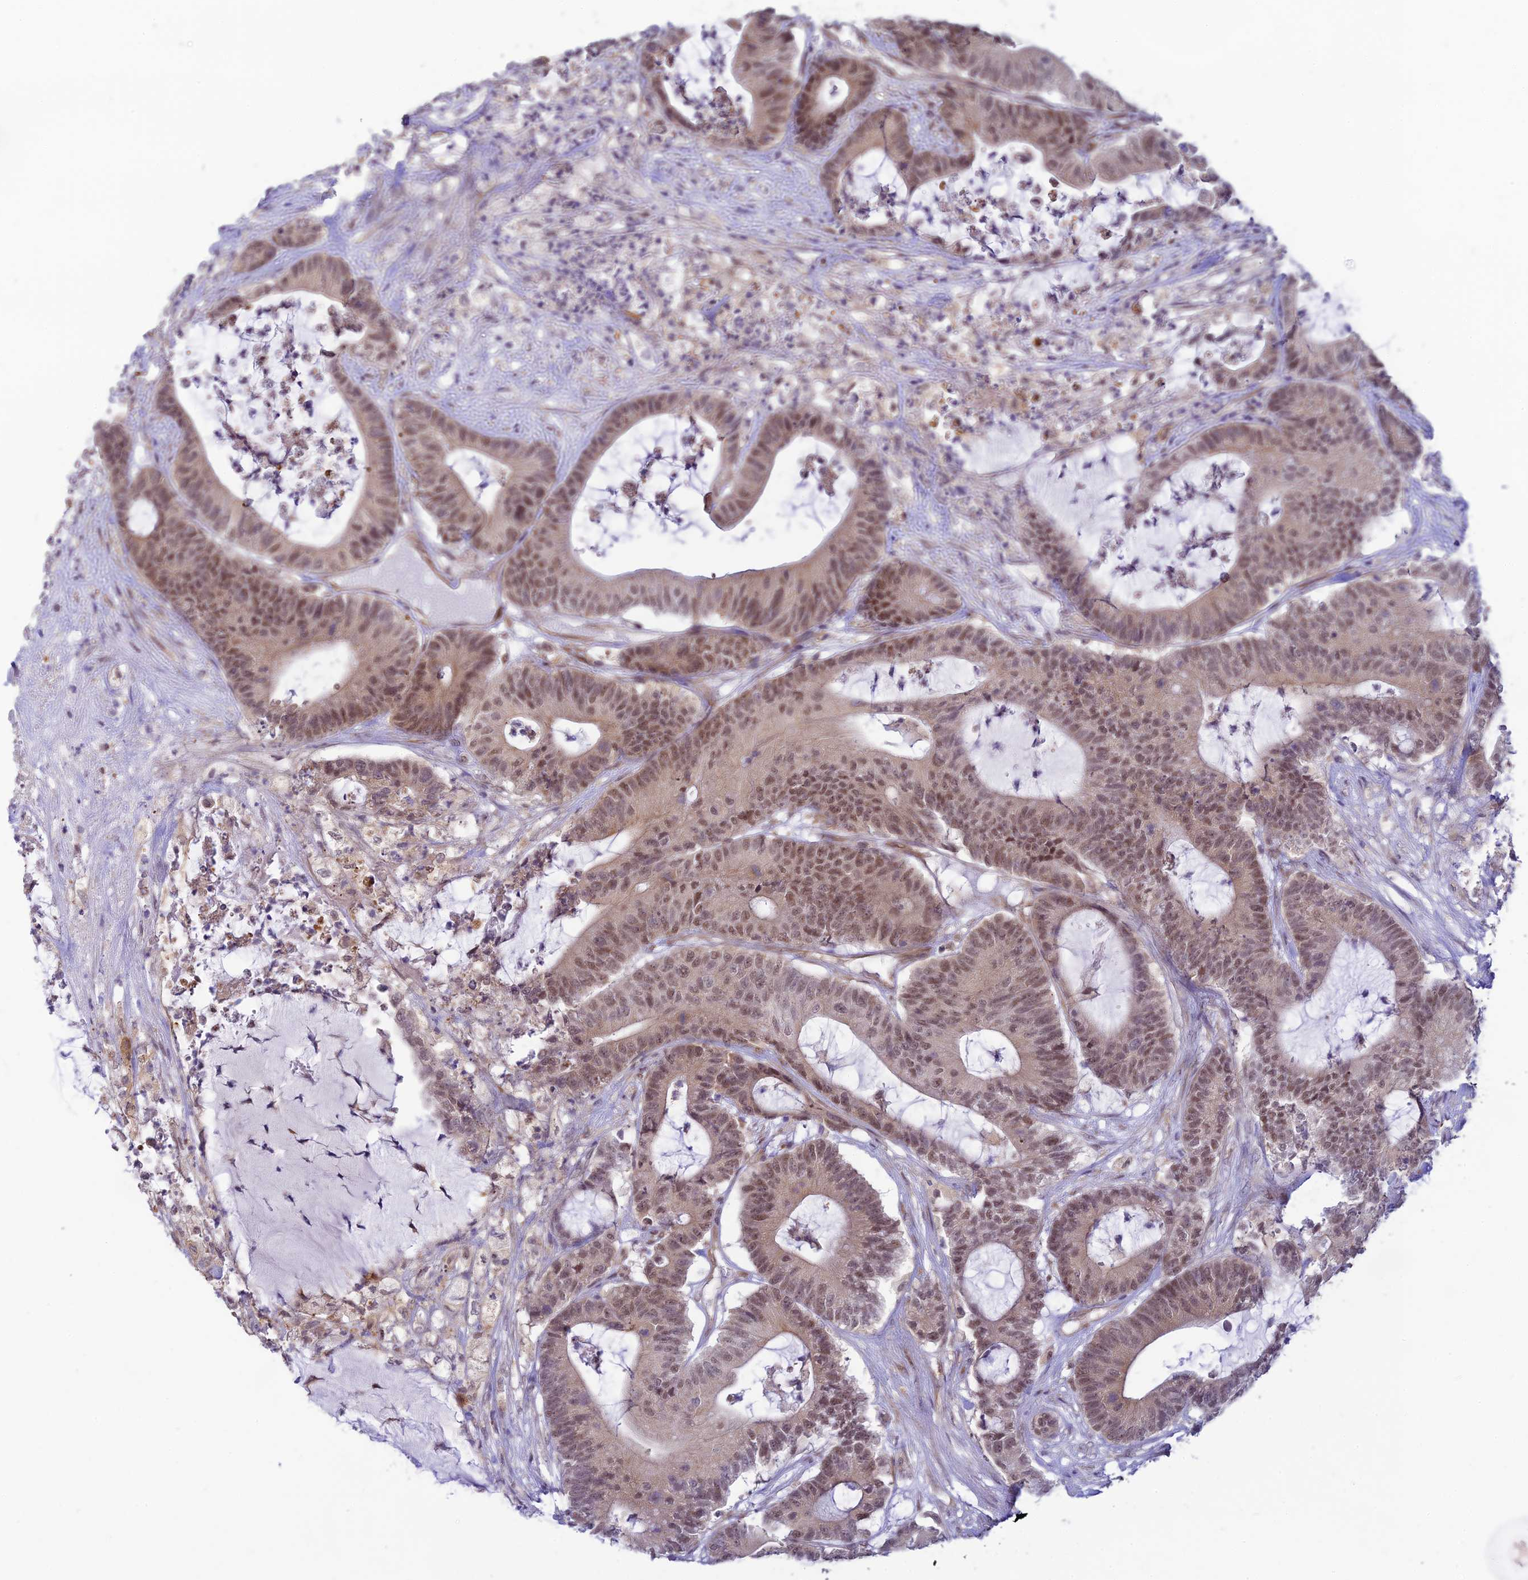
{"staining": {"intensity": "moderate", "quantity": "25%-75%", "location": "nuclear"}, "tissue": "colorectal cancer", "cell_type": "Tumor cells", "image_type": "cancer", "snomed": [{"axis": "morphology", "description": "Adenocarcinoma, NOS"}, {"axis": "topography", "description": "Colon"}], "caption": "Immunohistochemistry (DAB) staining of colorectal cancer (adenocarcinoma) demonstrates moderate nuclear protein expression in approximately 25%-75% of tumor cells. (DAB (3,3'-diaminobenzidine) IHC, brown staining for protein, blue staining for nuclei).", "gene": "SKIC8", "patient": {"sex": "female", "age": 84}}